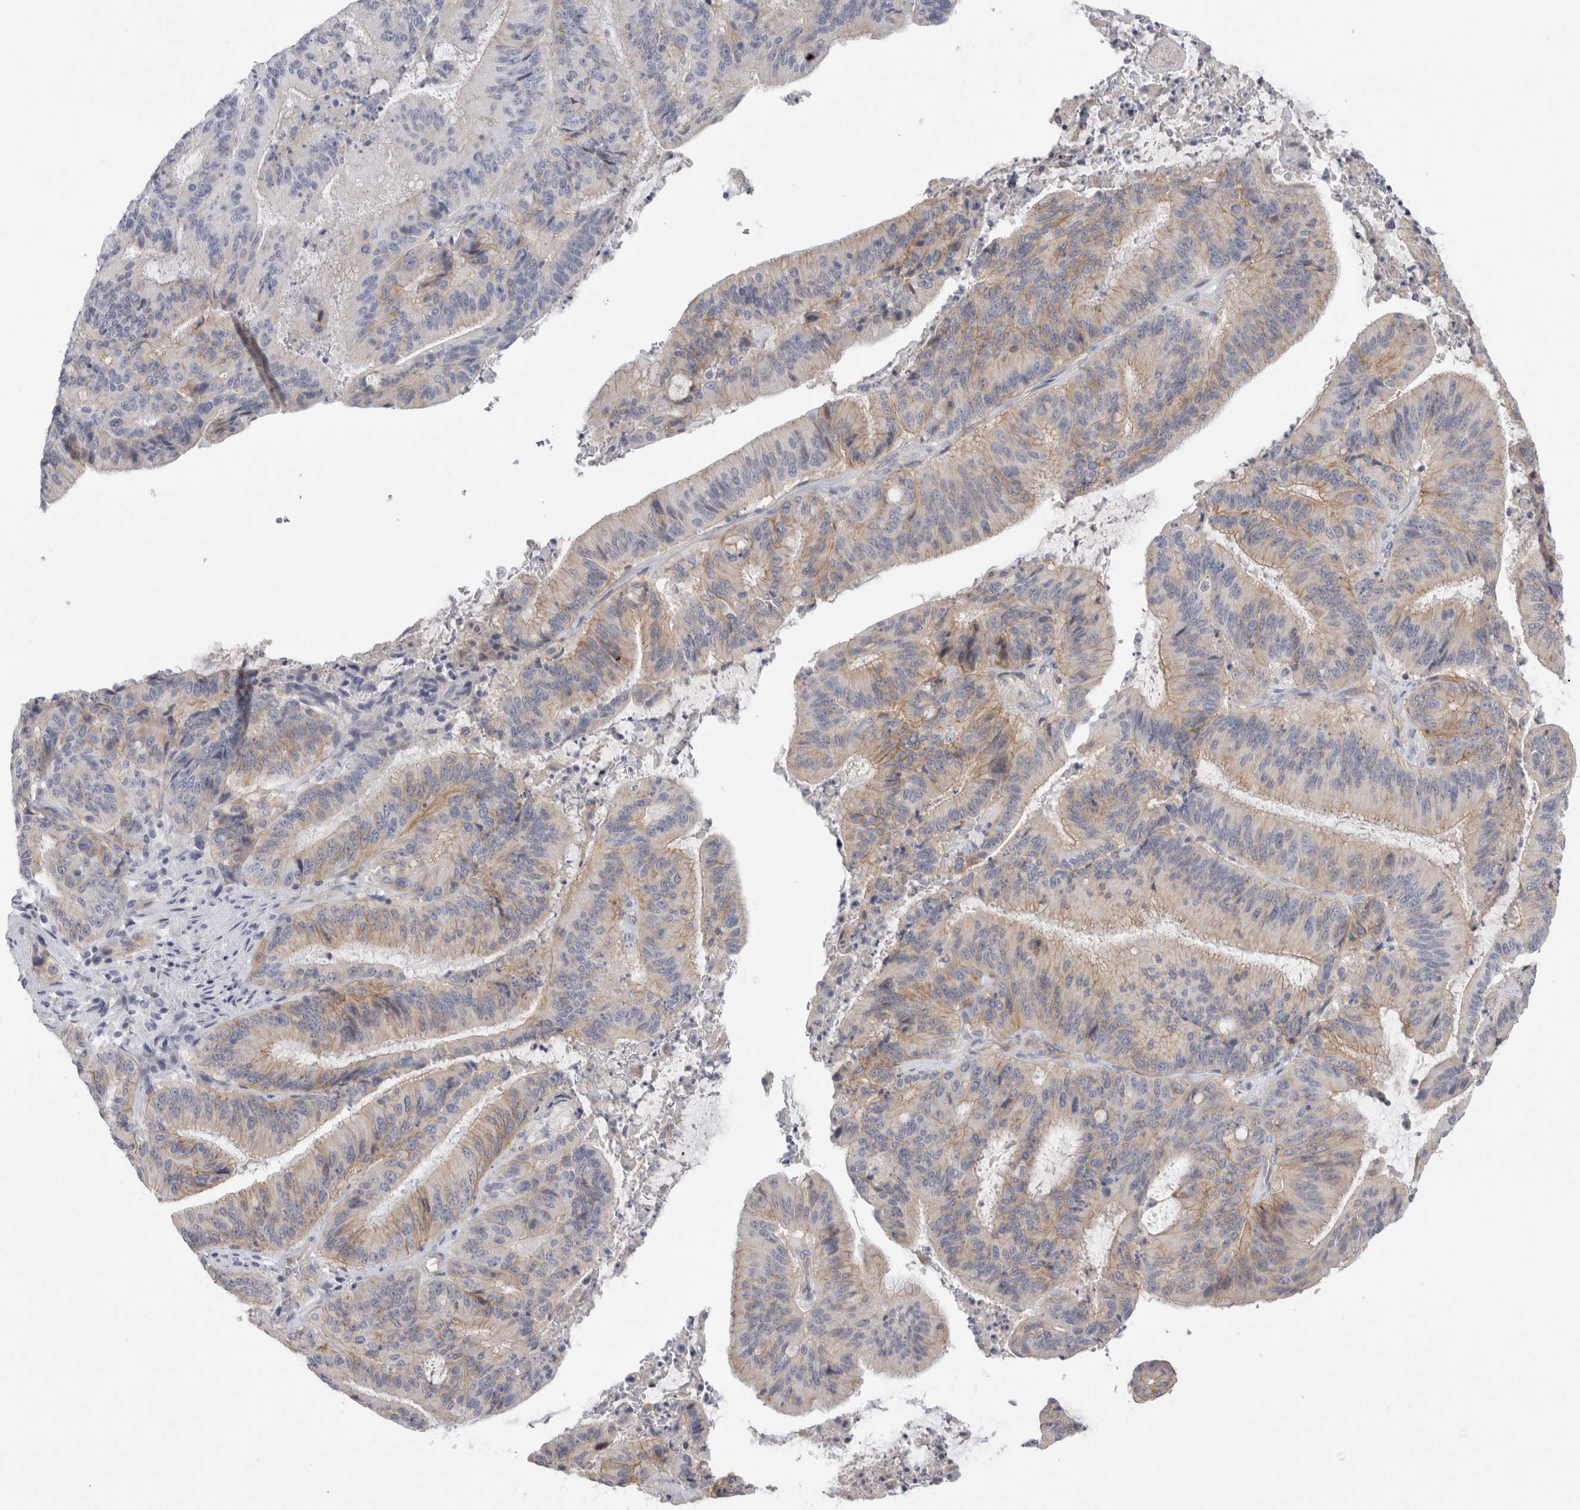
{"staining": {"intensity": "weak", "quantity": "25%-75%", "location": "cytoplasmic/membranous"}, "tissue": "liver cancer", "cell_type": "Tumor cells", "image_type": "cancer", "snomed": [{"axis": "morphology", "description": "Normal tissue, NOS"}, {"axis": "morphology", "description": "Cholangiocarcinoma"}, {"axis": "topography", "description": "Liver"}, {"axis": "topography", "description": "Peripheral nerve tissue"}], "caption": "Immunohistochemistry (IHC) histopathology image of human liver cancer stained for a protein (brown), which shows low levels of weak cytoplasmic/membranous positivity in approximately 25%-75% of tumor cells.", "gene": "VANGL1", "patient": {"sex": "female", "age": 73}}